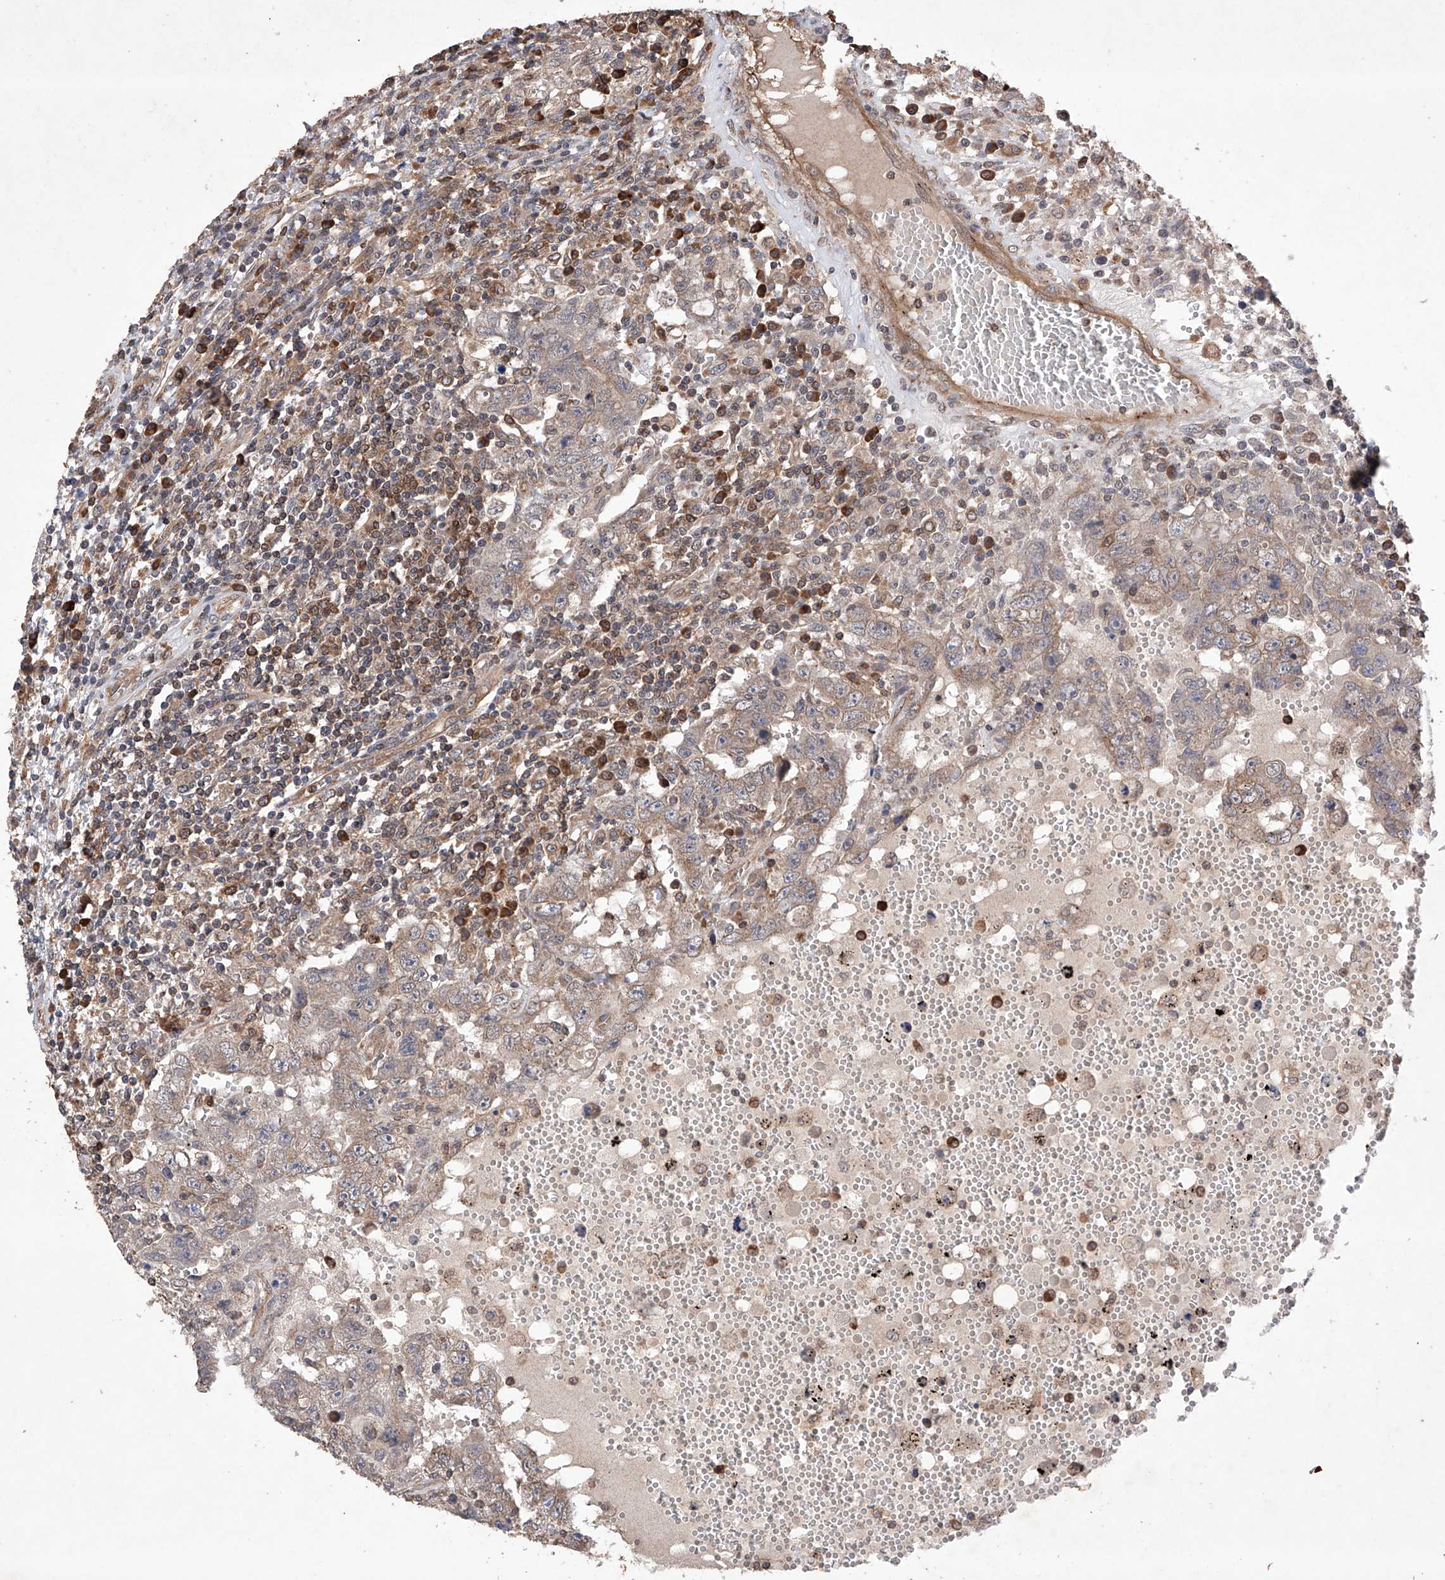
{"staining": {"intensity": "weak", "quantity": ">75%", "location": "cytoplasmic/membranous"}, "tissue": "testis cancer", "cell_type": "Tumor cells", "image_type": "cancer", "snomed": [{"axis": "morphology", "description": "Carcinoma, Embryonal, NOS"}, {"axis": "topography", "description": "Testis"}], "caption": "The photomicrograph reveals staining of embryonal carcinoma (testis), revealing weak cytoplasmic/membranous protein positivity (brown color) within tumor cells.", "gene": "LURAP1", "patient": {"sex": "male", "age": 26}}